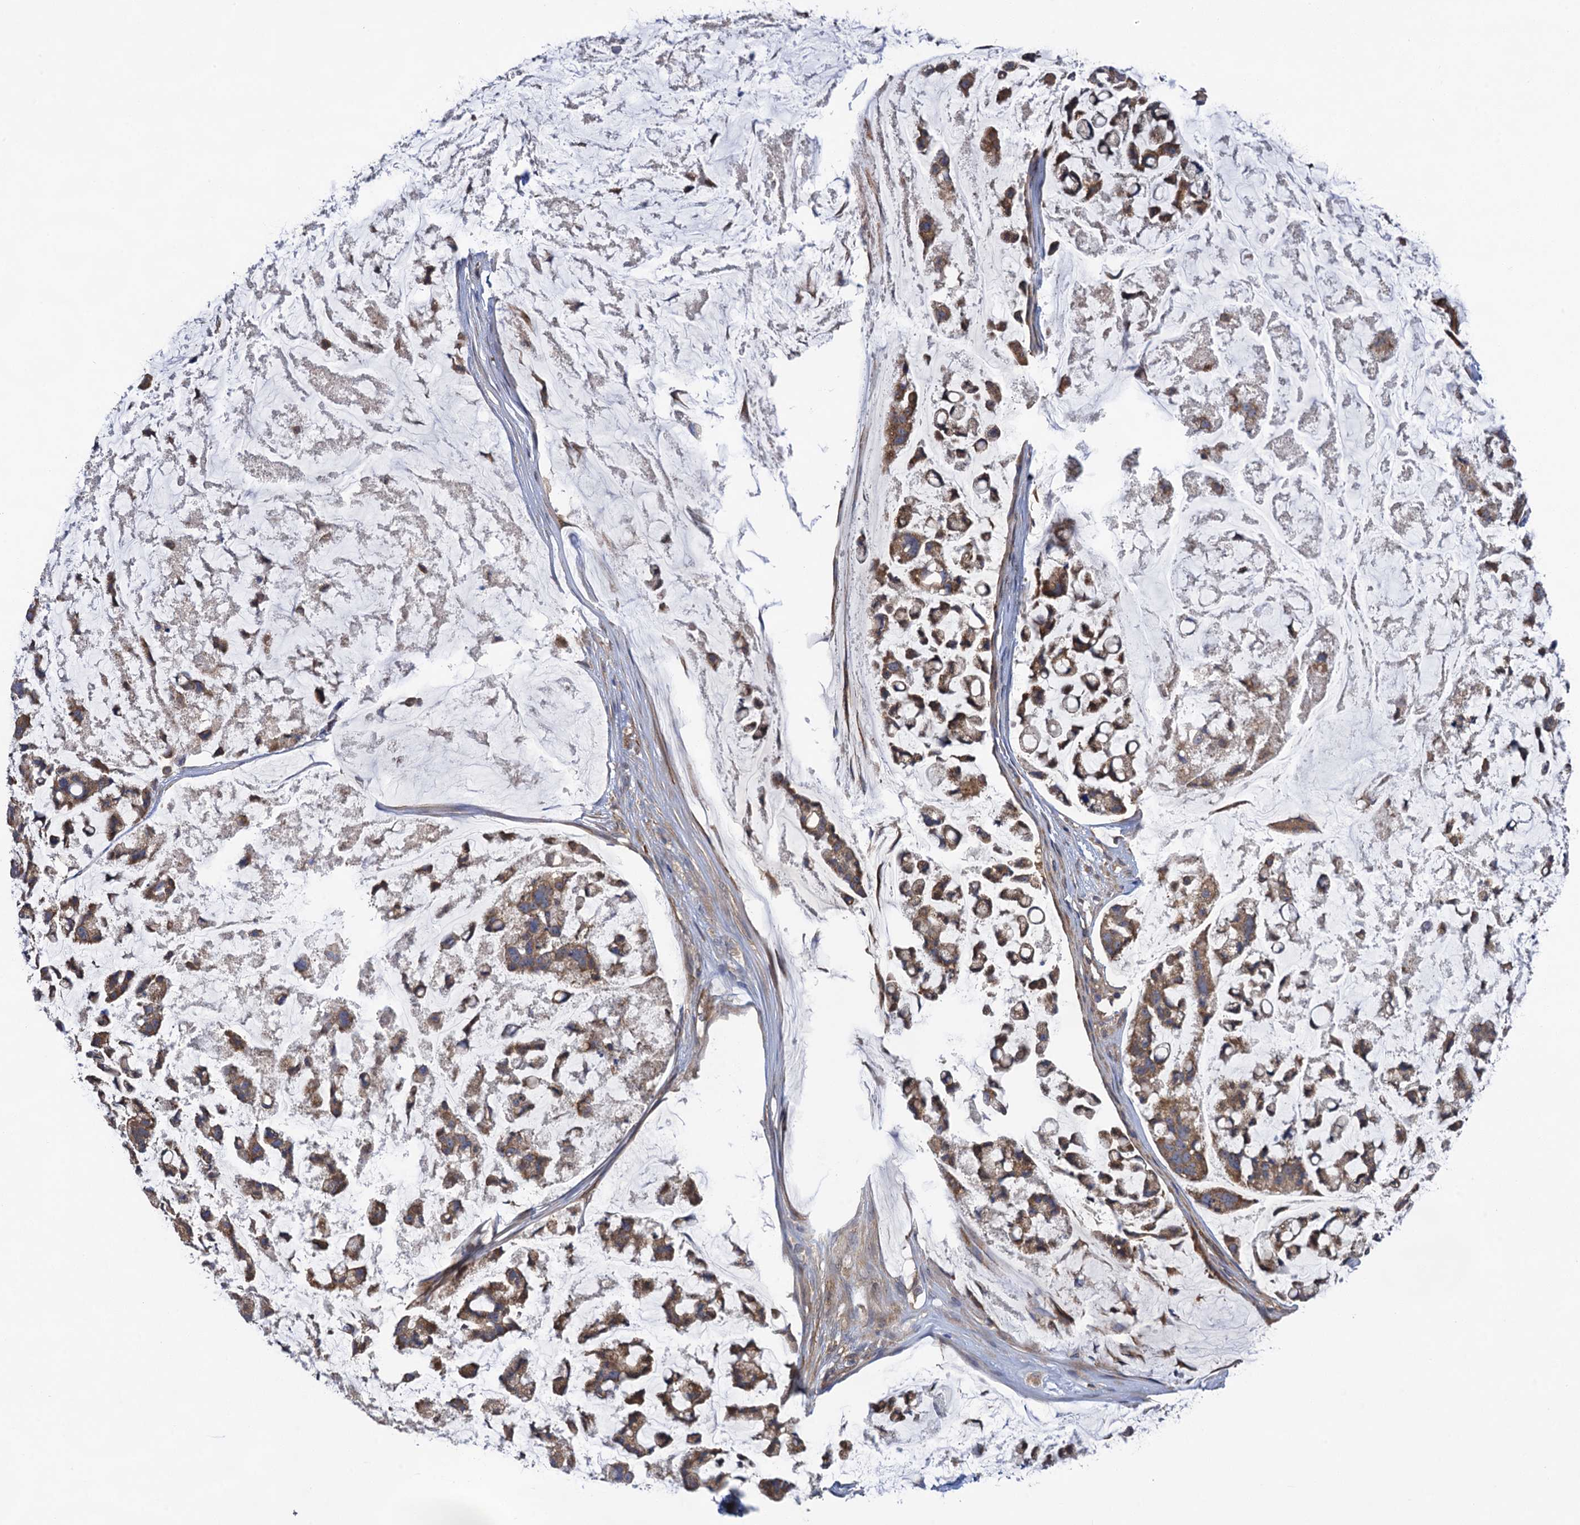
{"staining": {"intensity": "moderate", "quantity": ">75%", "location": "cytoplasmic/membranous"}, "tissue": "stomach cancer", "cell_type": "Tumor cells", "image_type": "cancer", "snomed": [{"axis": "morphology", "description": "Adenocarcinoma, NOS"}, {"axis": "topography", "description": "Stomach, lower"}], "caption": "Moderate cytoplasmic/membranous protein expression is present in about >75% of tumor cells in stomach cancer (adenocarcinoma).", "gene": "WDR88", "patient": {"sex": "male", "age": 67}}